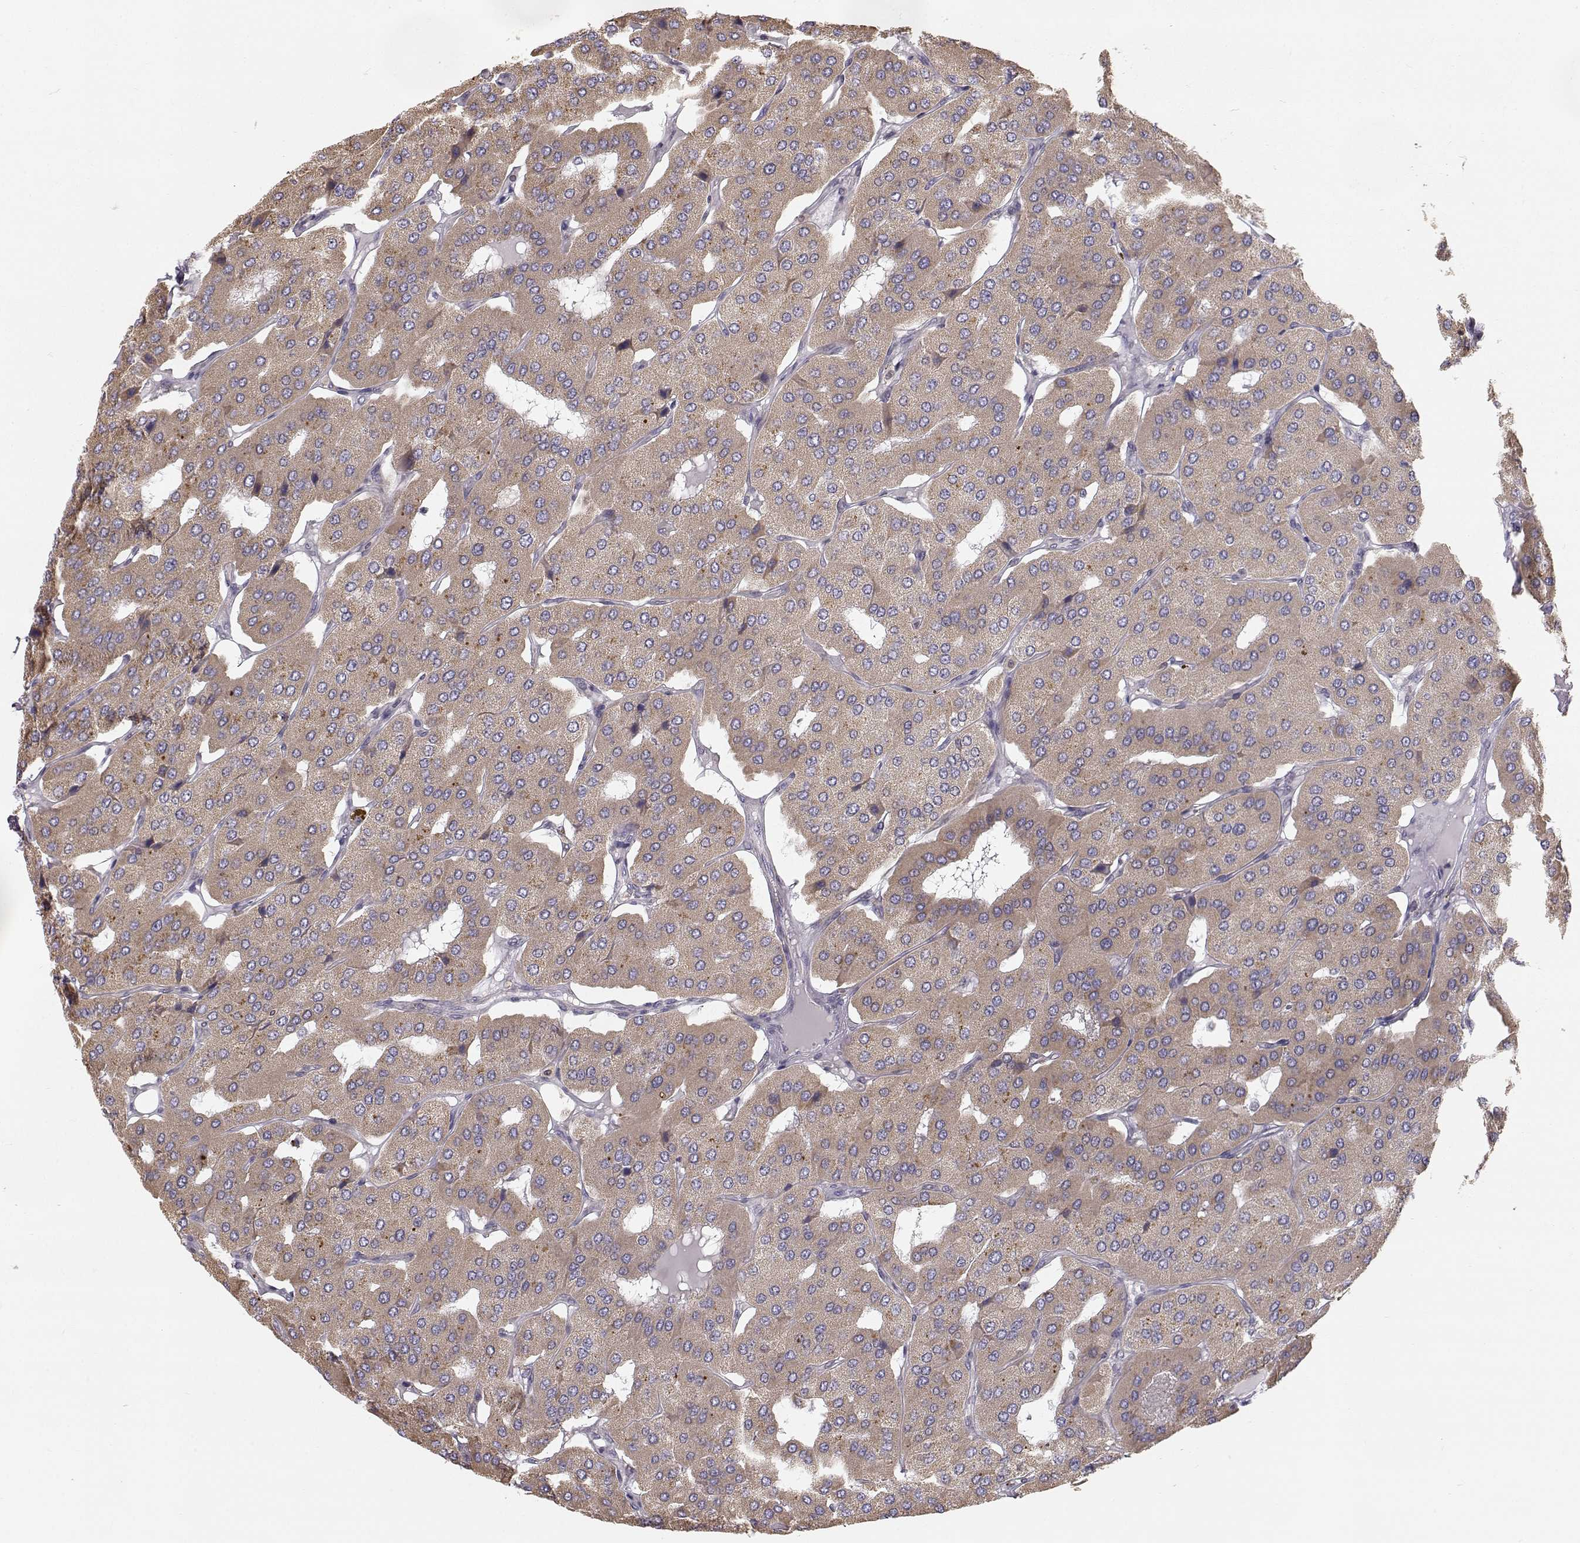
{"staining": {"intensity": "moderate", "quantity": ">75%", "location": "cytoplasmic/membranous"}, "tissue": "parathyroid gland", "cell_type": "Glandular cells", "image_type": "normal", "snomed": [{"axis": "morphology", "description": "Normal tissue, NOS"}, {"axis": "morphology", "description": "Adenoma, NOS"}, {"axis": "topography", "description": "Parathyroid gland"}], "caption": "A brown stain highlights moderate cytoplasmic/membranous positivity of a protein in glandular cells of unremarkable human parathyroid gland.", "gene": "GRAP2", "patient": {"sex": "female", "age": 86}}